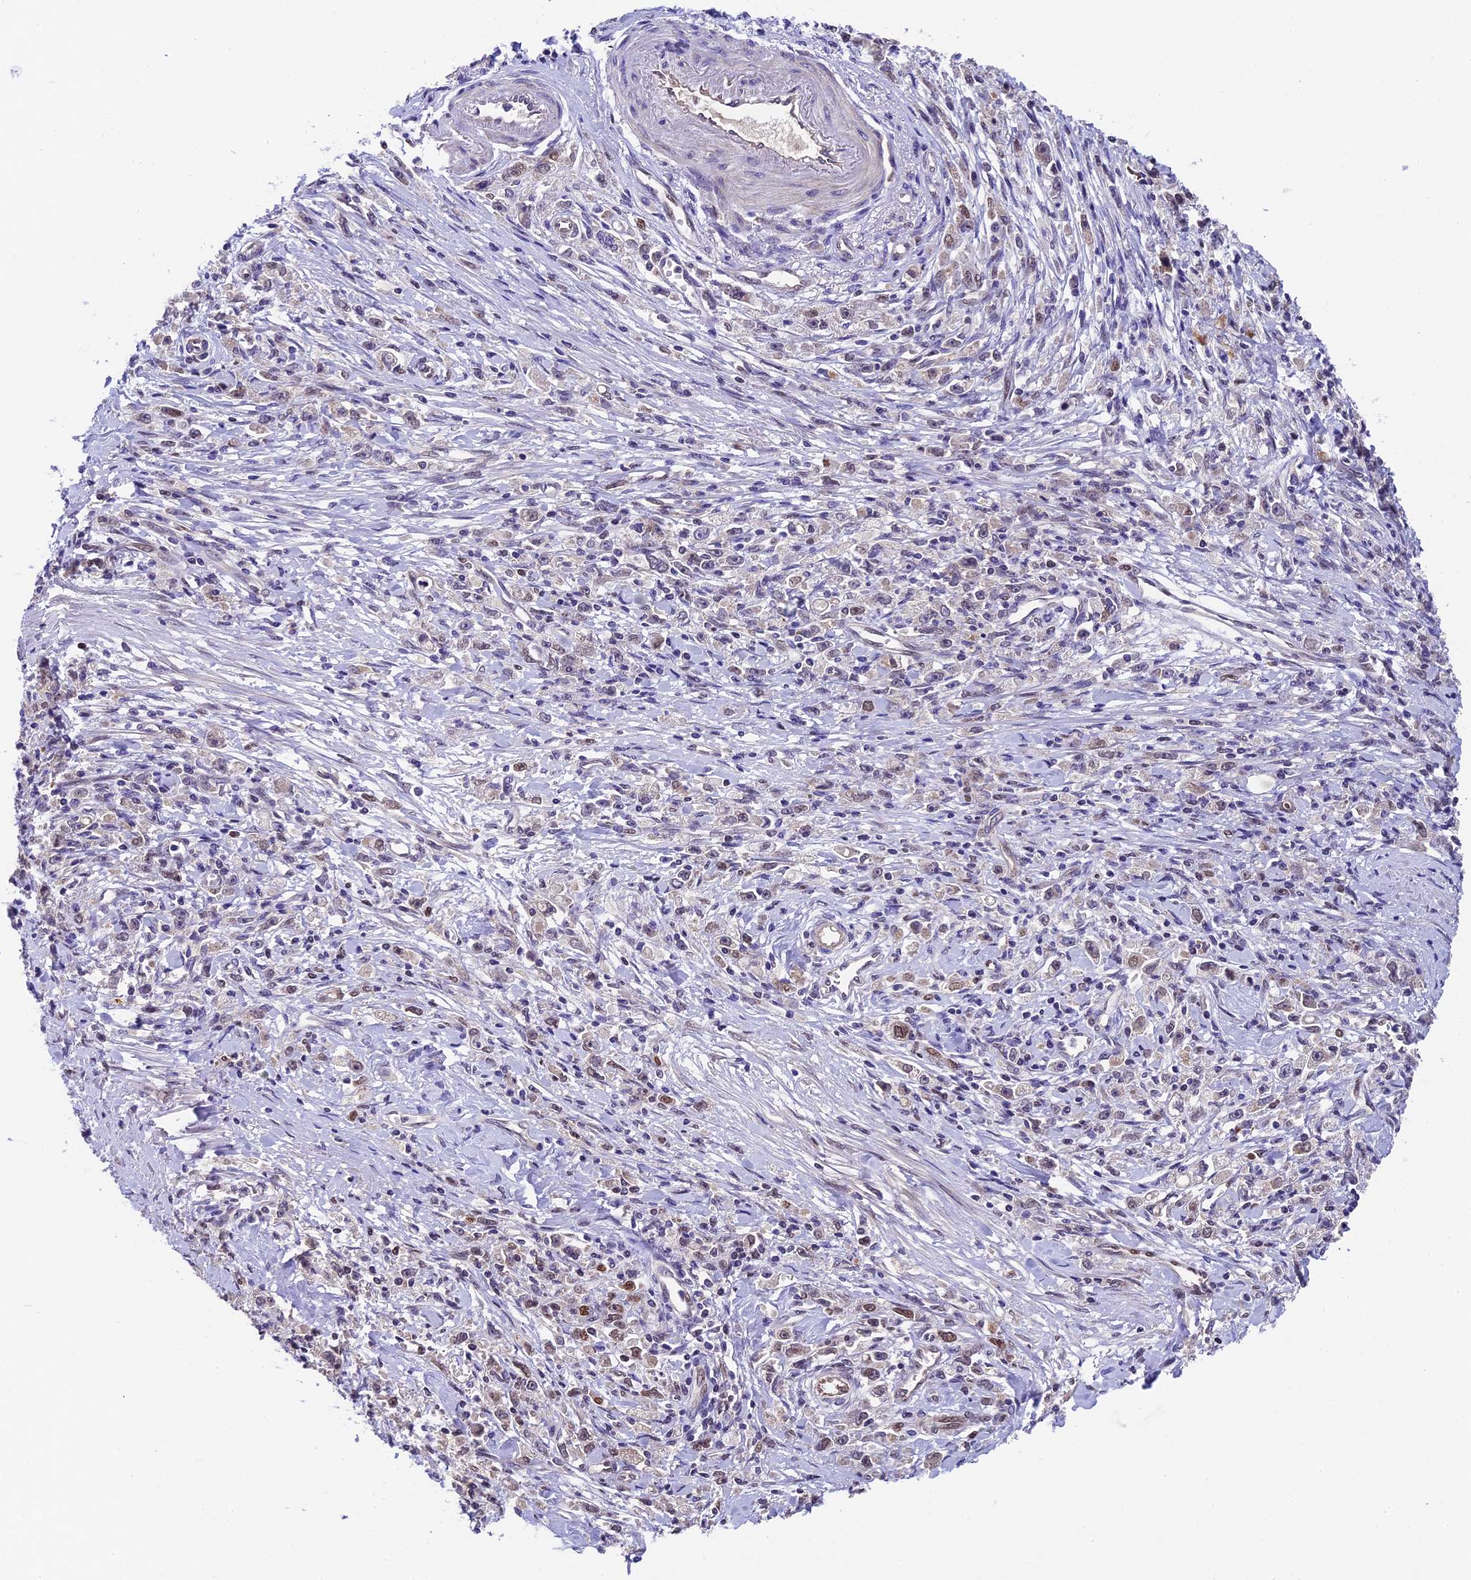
{"staining": {"intensity": "weak", "quantity": ">75%", "location": "nuclear"}, "tissue": "stomach cancer", "cell_type": "Tumor cells", "image_type": "cancer", "snomed": [{"axis": "morphology", "description": "Adenocarcinoma, NOS"}, {"axis": "topography", "description": "Stomach"}], "caption": "Immunohistochemical staining of stomach cancer displays low levels of weak nuclear positivity in approximately >75% of tumor cells.", "gene": "CCSER1", "patient": {"sex": "female", "age": 59}}